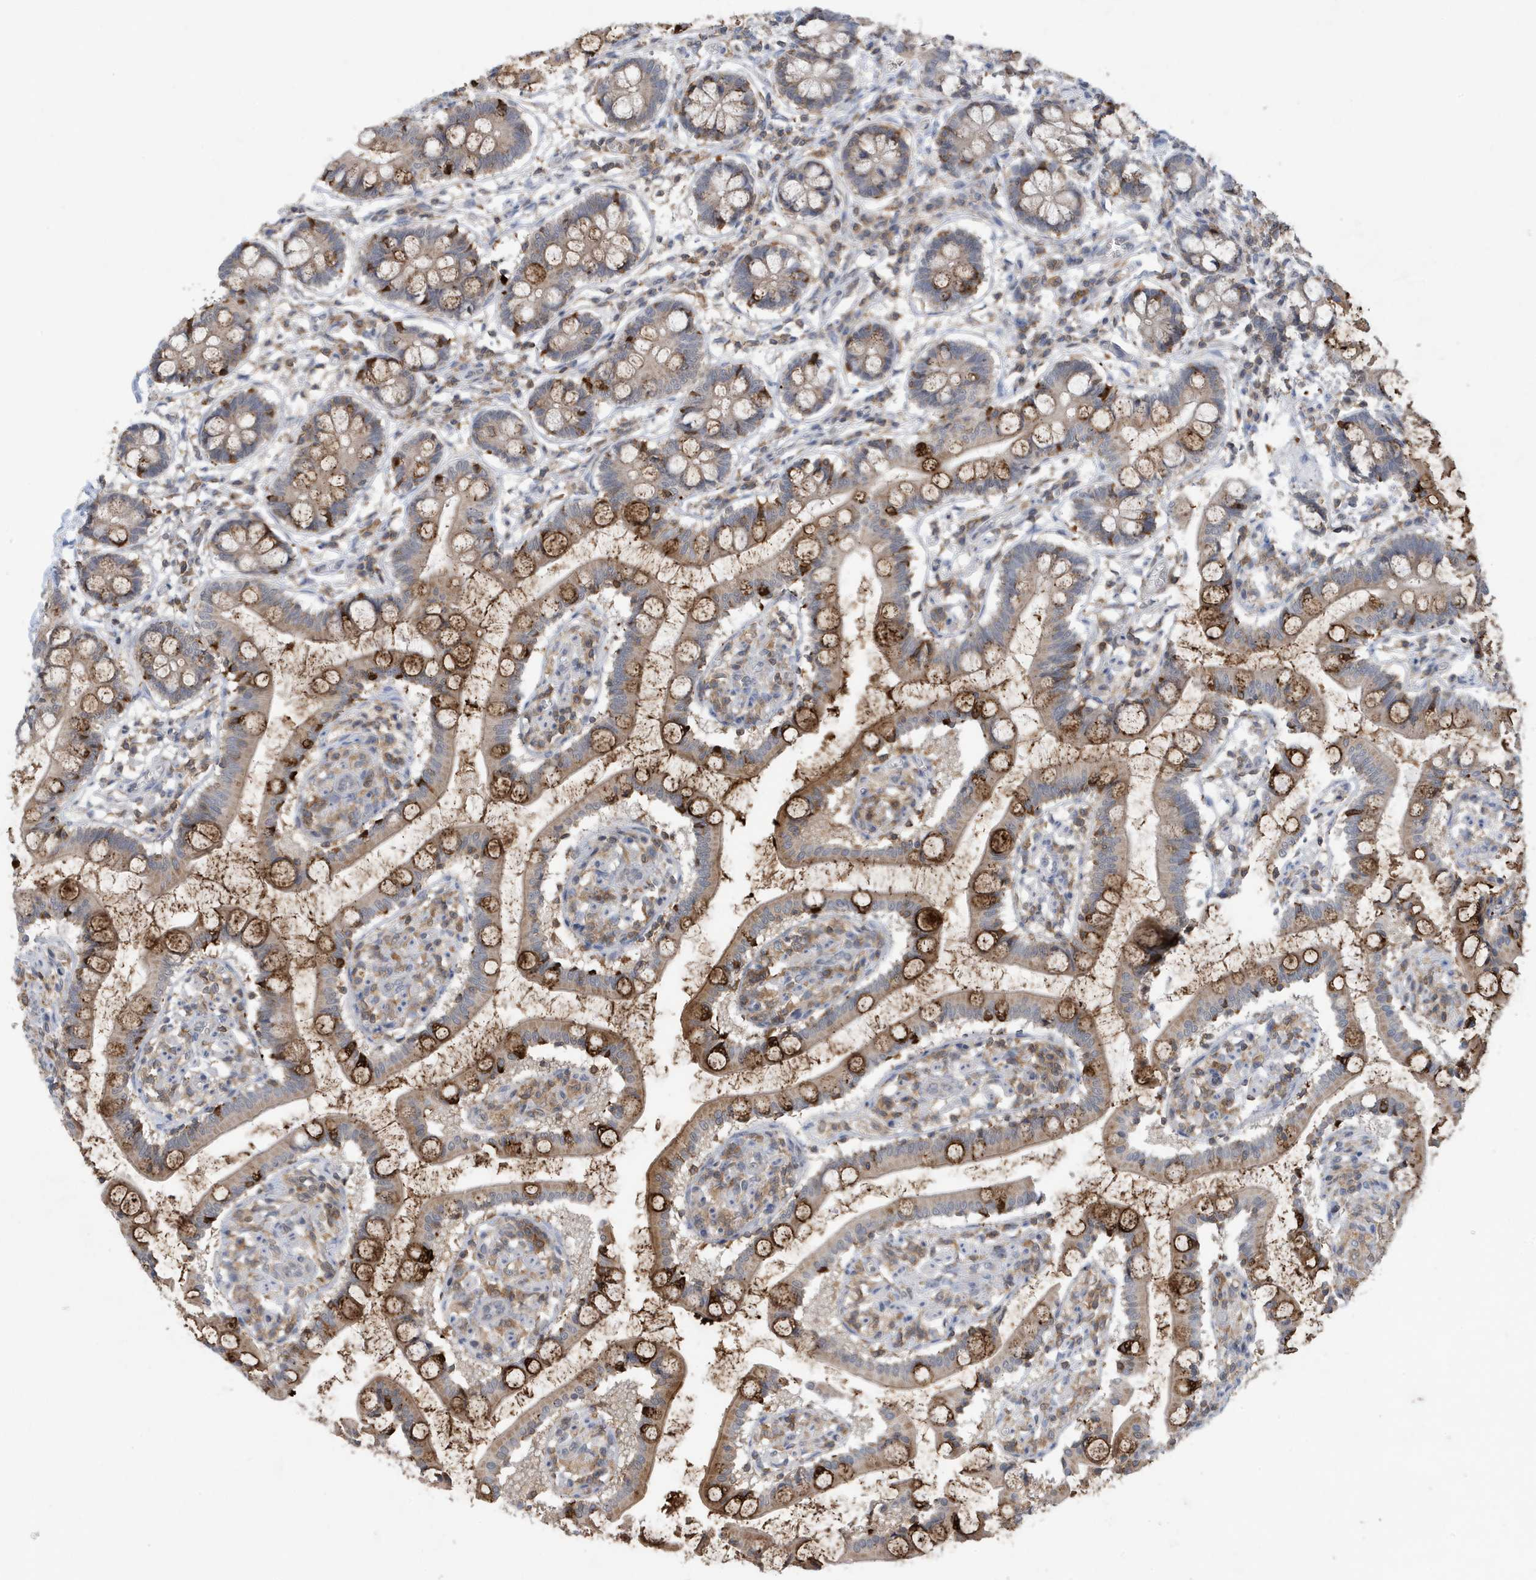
{"staining": {"intensity": "strong", "quantity": "25%-75%", "location": "cytoplasmic/membranous"}, "tissue": "small intestine", "cell_type": "Glandular cells", "image_type": "normal", "snomed": [{"axis": "morphology", "description": "Normal tissue, NOS"}, {"axis": "topography", "description": "Small intestine"}], "caption": "Normal small intestine was stained to show a protein in brown. There is high levels of strong cytoplasmic/membranous positivity in approximately 25%-75% of glandular cells. (DAB (3,3'-diaminobenzidine) = brown stain, brightfield microscopy at high magnification).", "gene": "NSUN3", "patient": {"sex": "male", "age": 52}}